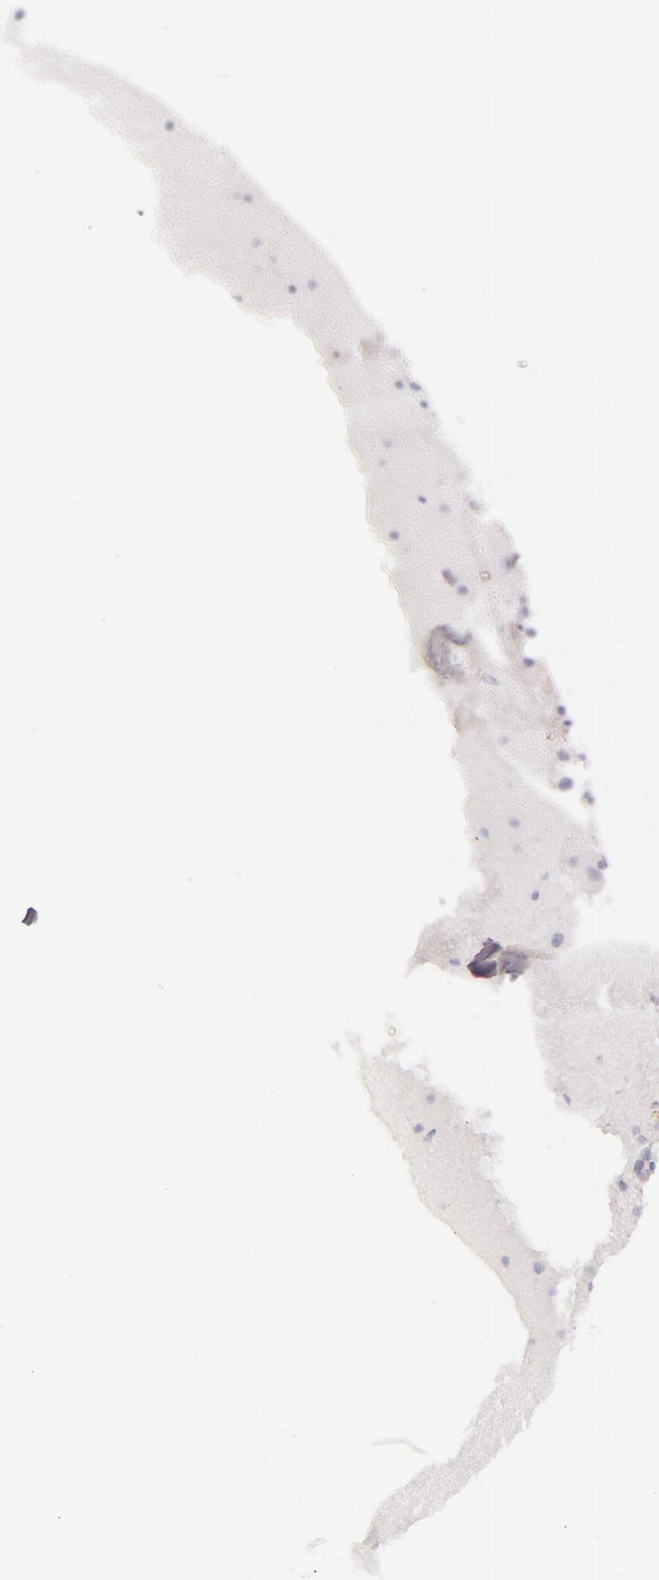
{"staining": {"intensity": "negative", "quantity": "none", "location": "none"}, "tissue": "cerebellum", "cell_type": "Cells in granular layer", "image_type": "normal", "snomed": [{"axis": "morphology", "description": "Normal tissue, NOS"}, {"axis": "topography", "description": "Cerebellum"}], "caption": "Immunohistochemistry (IHC) photomicrograph of benign cerebellum: human cerebellum stained with DAB (3,3'-diaminobenzidine) demonstrates no significant protein expression in cells in granular layer. (Stains: DAB (3,3'-diaminobenzidine) IHC with hematoxylin counter stain, Microscopy: brightfield microscopy at high magnification).", "gene": "LAT", "patient": {"sex": "female", "age": 19}}